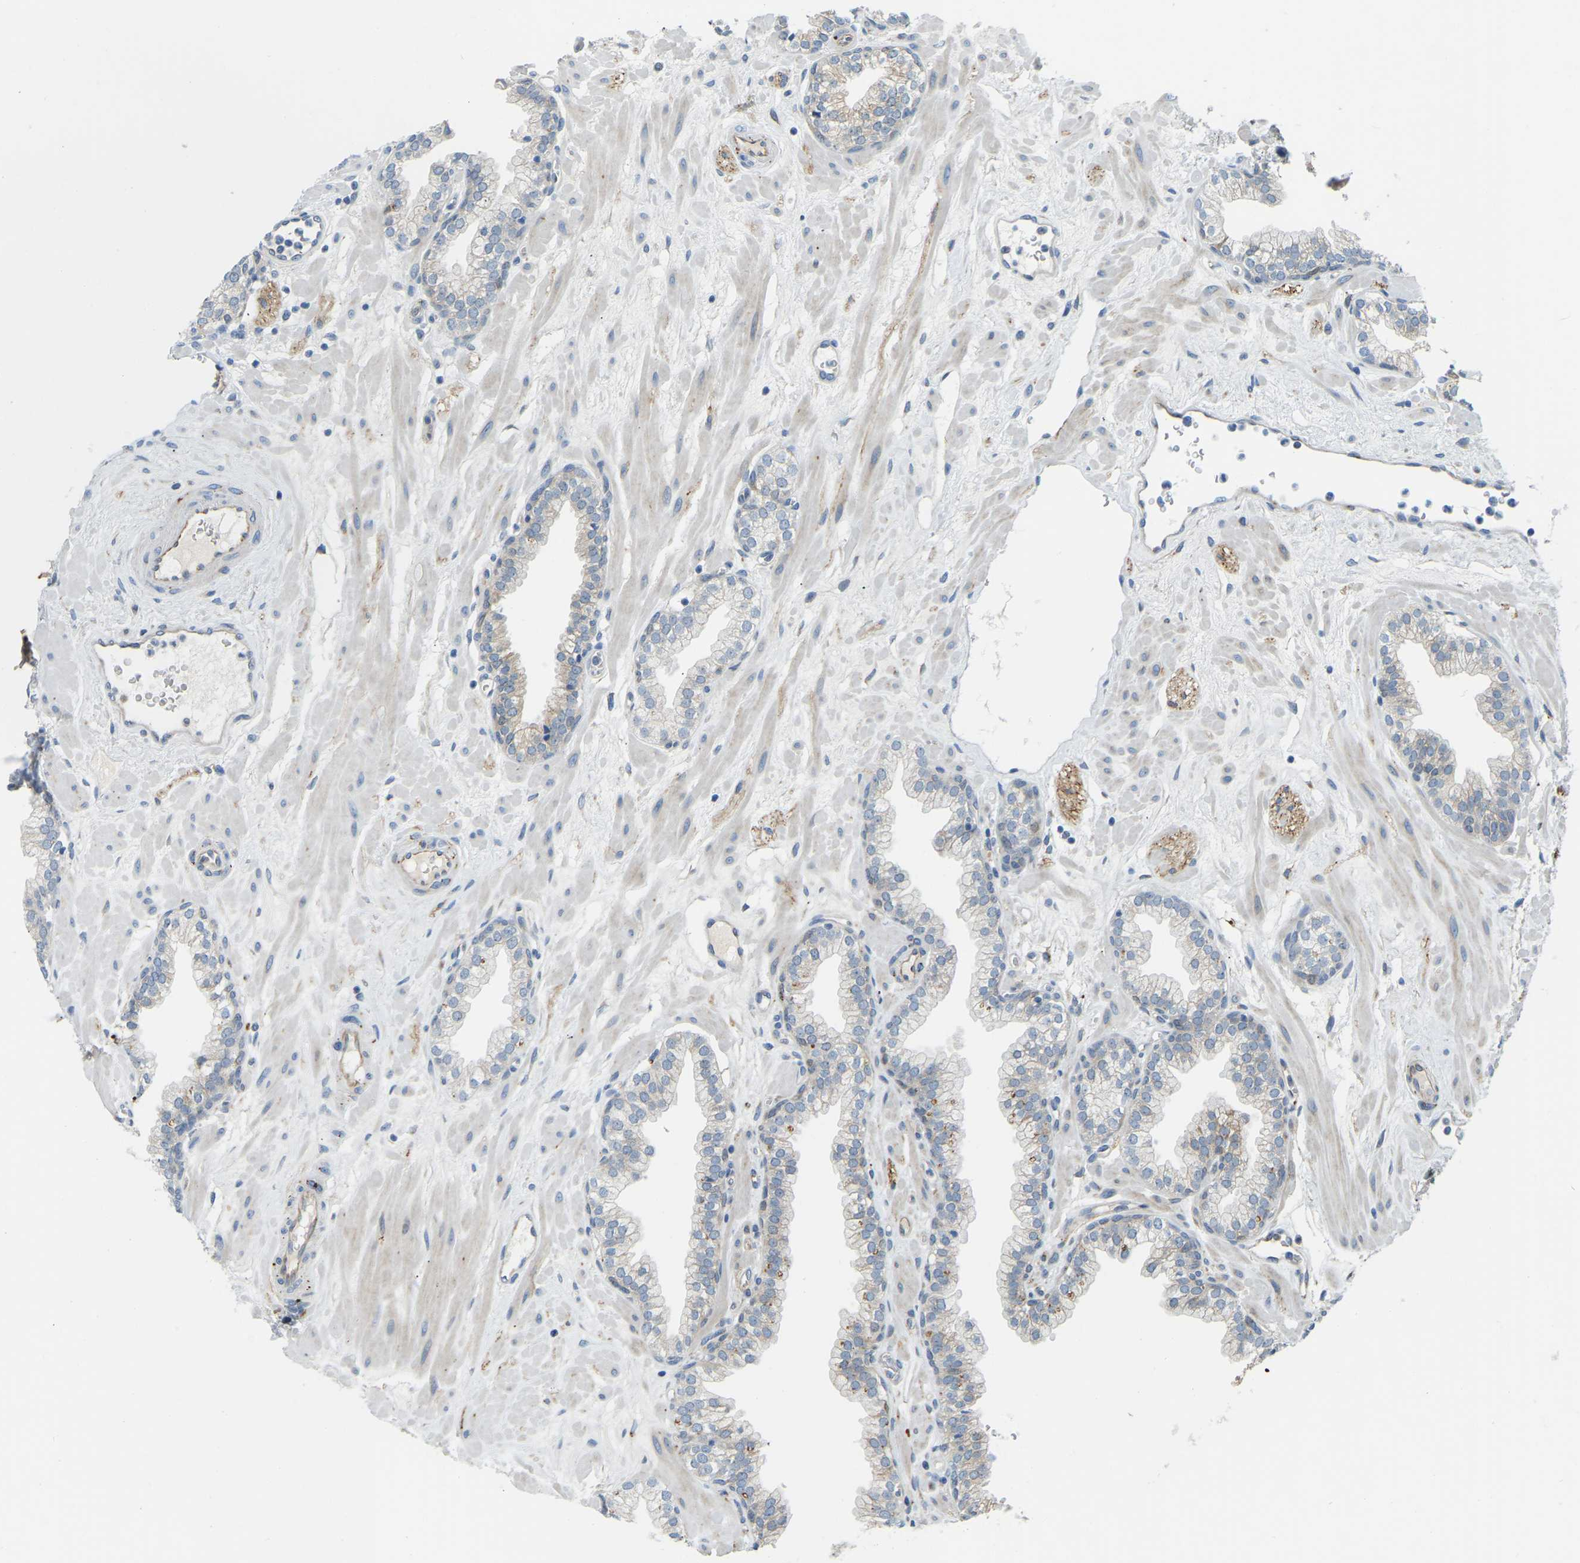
{"staining": {"intensity": "moderate", "quantity": "<25%", "location": "cytoplasmic/membranous"}, "tissue": "prostate", "cell_type": "Glandular cells", "image_type": "normal", "snomed": [{"axis": "morphology", "description": "Normal tissue, NOS"}, {"axis": "morphology", "description": "Urothelial carcinoma, Low grade"}, {"axis": "topography", "description": "Urinary bladder"}, {"axis": "topography", "description": "Prostate"}], "caption": "Brown immunohistochemical staining in normal human prostate exhibits moderate cytoplasmic/membranous expression in about <25% of glandular cells.", "gene": "NME8", "patient": {"sex": "male", "age": 60}}